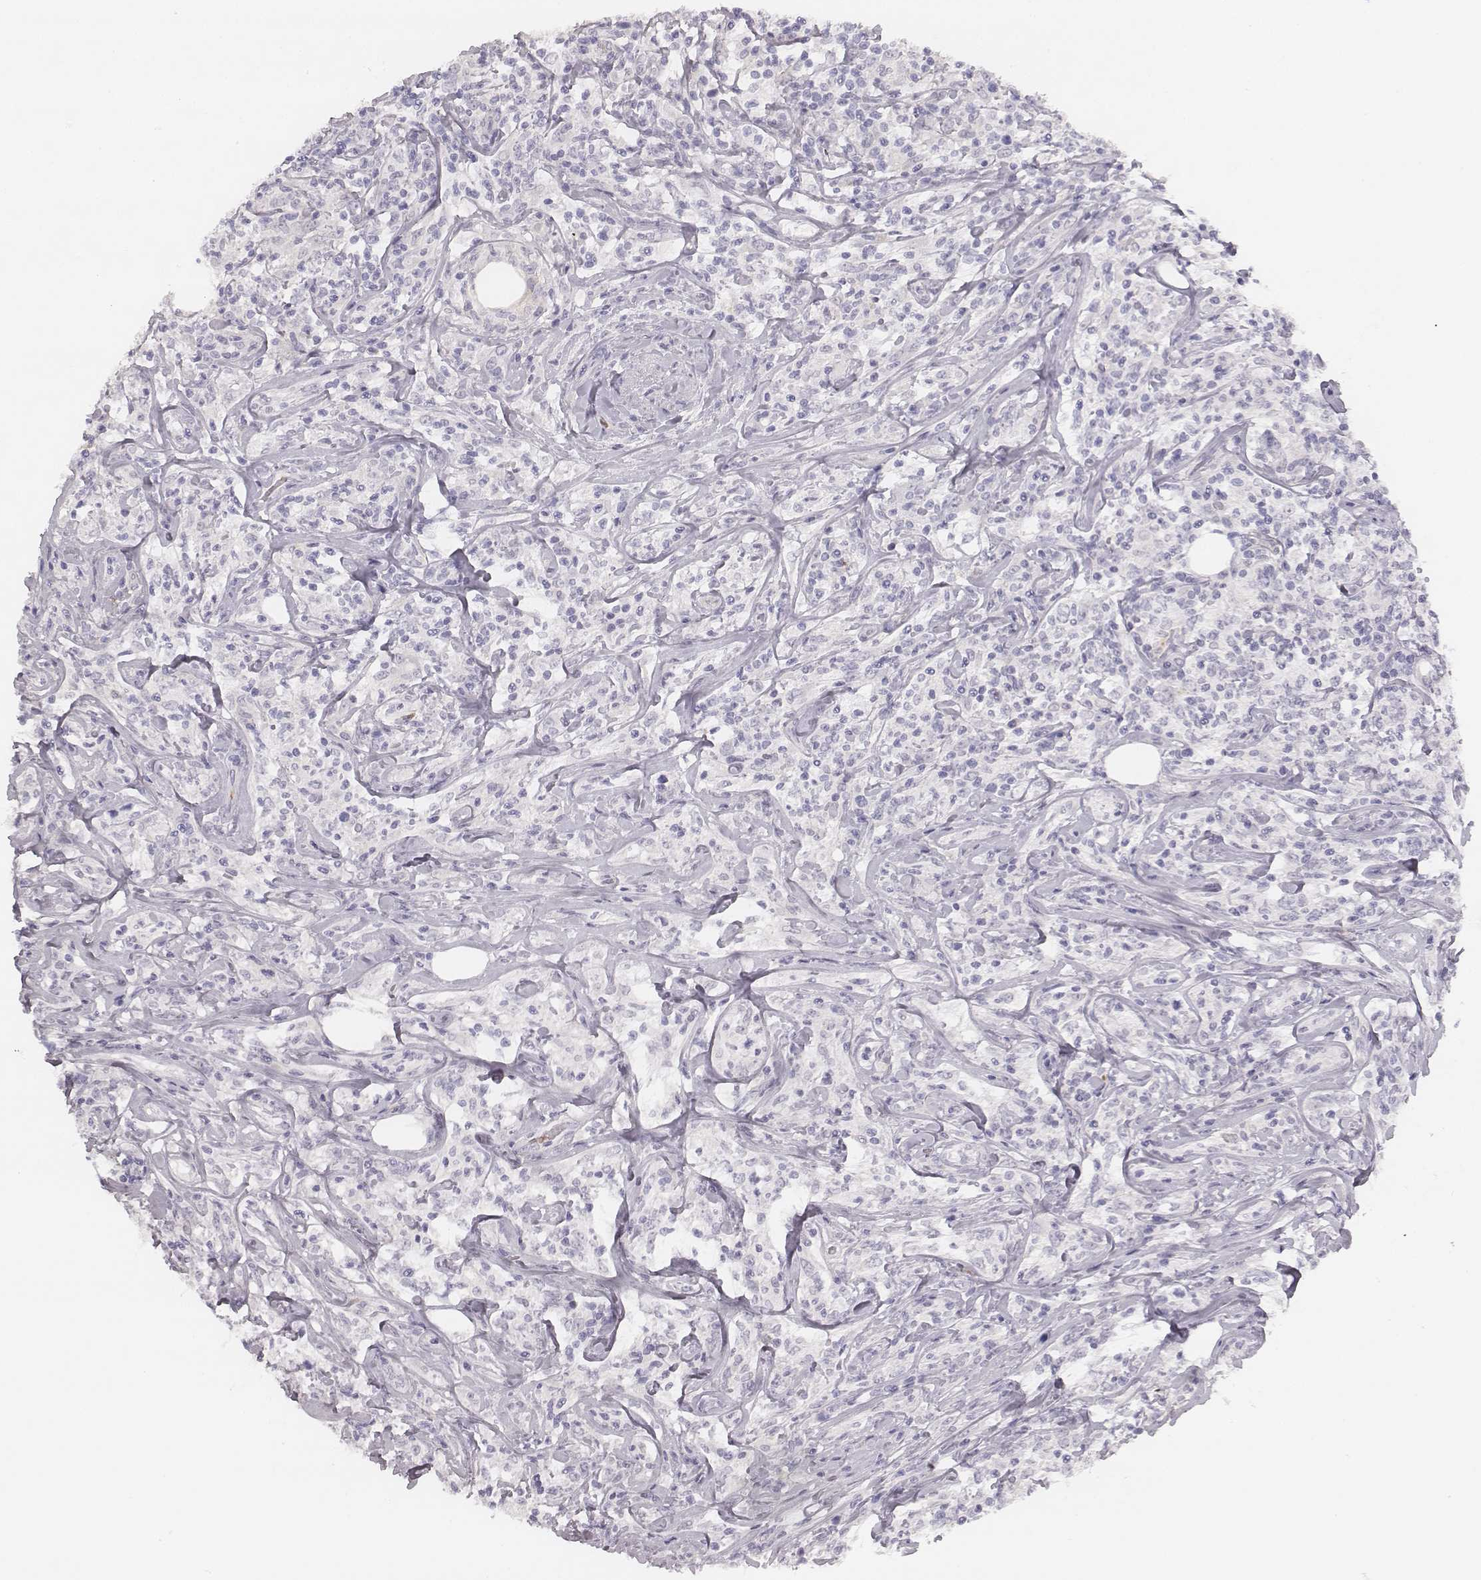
{"staining": {"intensity": "negative", "quantity": "none", "location": "none"}, "tissue": "lymphoma", "cell_type": "Tumor cells", "image_type": "cancer", "snomed": [{"axis": "morphology", "description": "Malignant lymphoma, non-Hodgkin's type, High grade"}, {"axis": "topography", "description": "Lymph node"}], "caption": "The histopathology image demonstrates no significant positivity in tumor cells of high-grade malignant lymphoma, non-Hodgkin's type. (DAB immunohistochemistry (IHC) with hematoxylin counter stain).", "gene": "KCNJ12", "patient": {"sex": "female", "age": 84}}